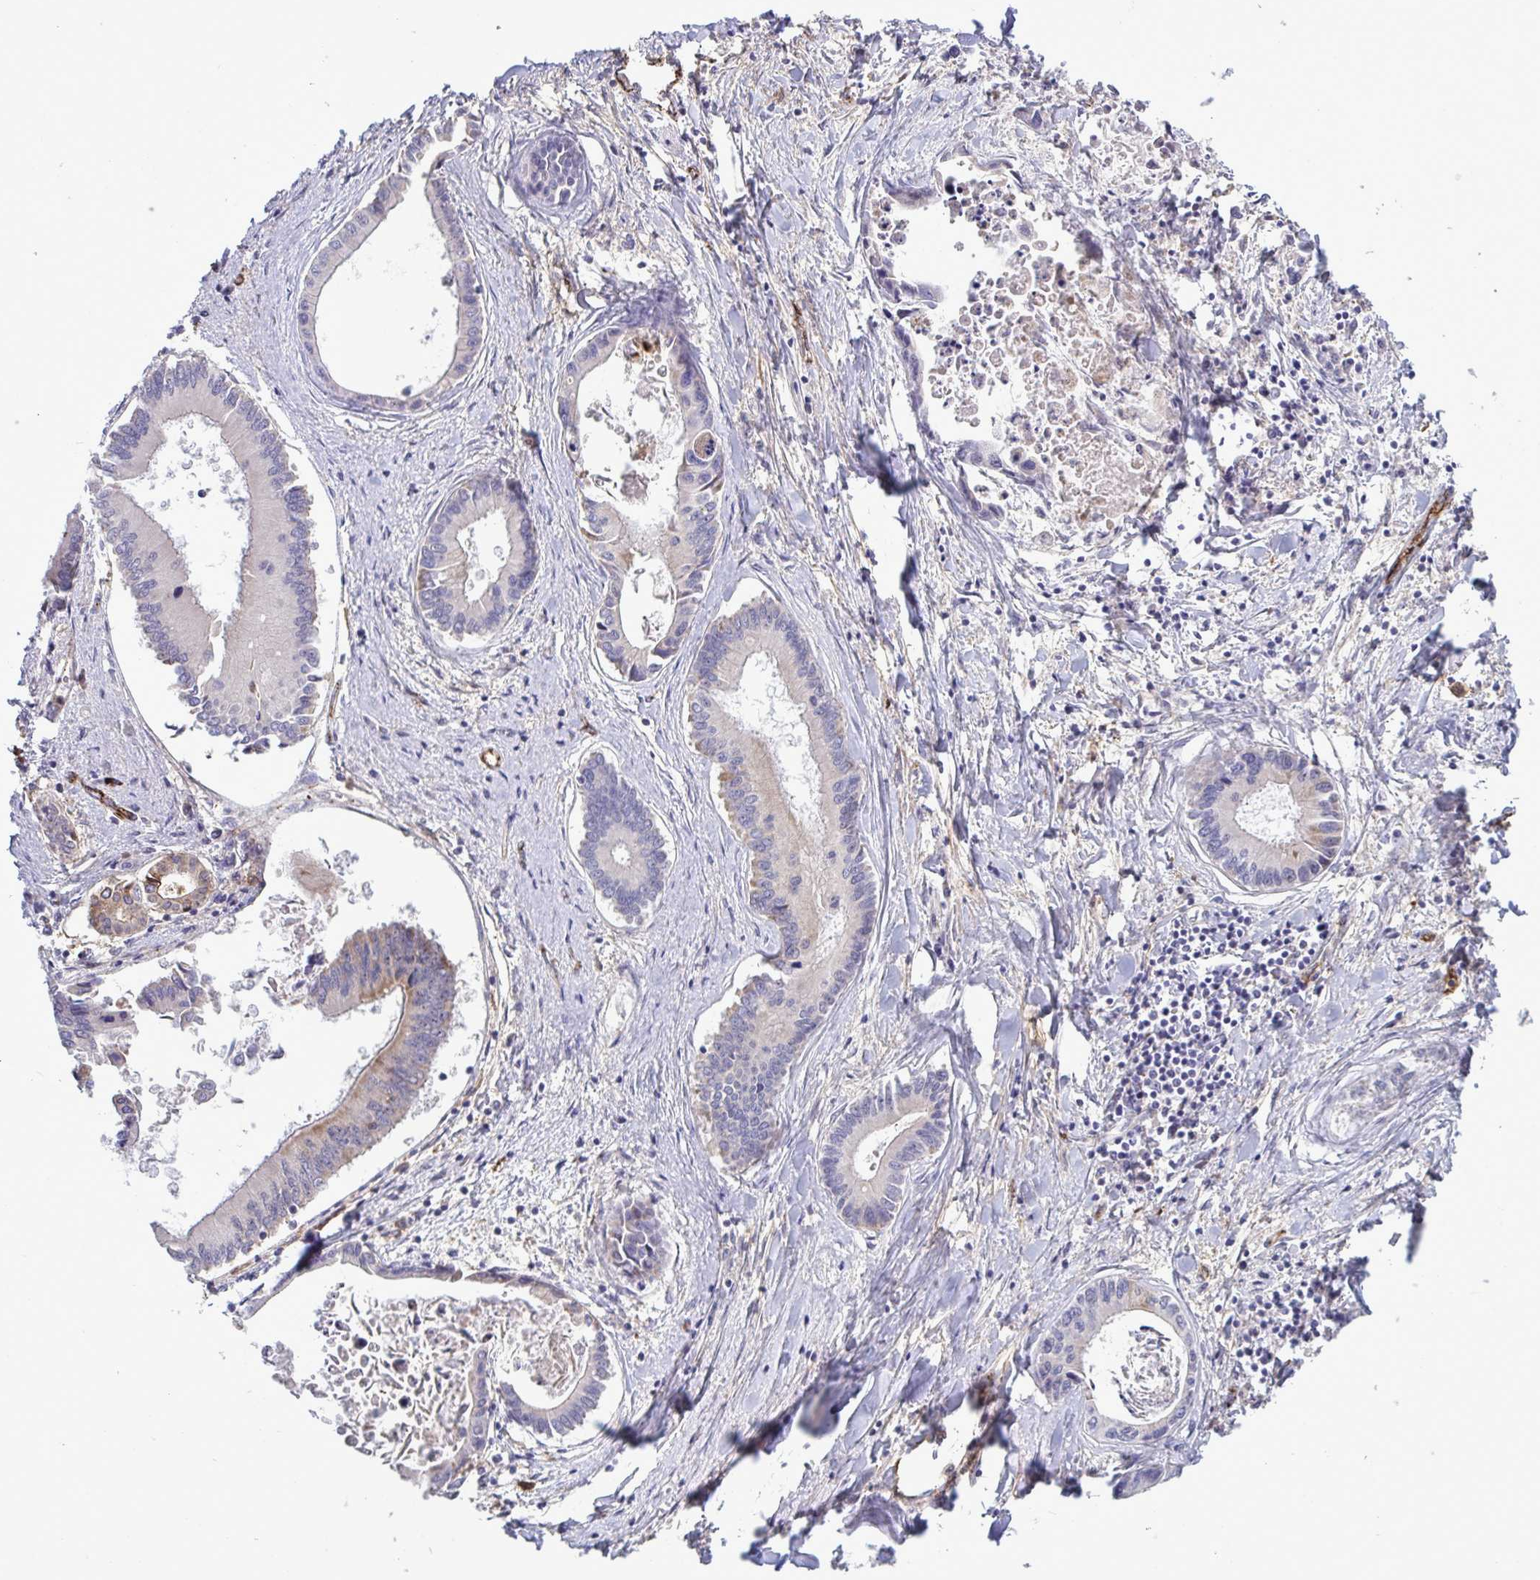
{"staining": {"intensity": "weak", "quantity": "<25%", "location": "cytoplasmic/membranous"}, "tissue": "liver cancer", "cell_type": "Tumor cells", "image_type": "cancer", "snomed": [{"axis": "morphology", "description": "Cholangiocarcinoma"}, {"axis": "topography", "description": "Liver"}], "caption": "Tumor cells show no significant protein expression in liver cholangiocarcinoma.", "gene": "CD101", "patient": {"sex": "male", "age": 66}}